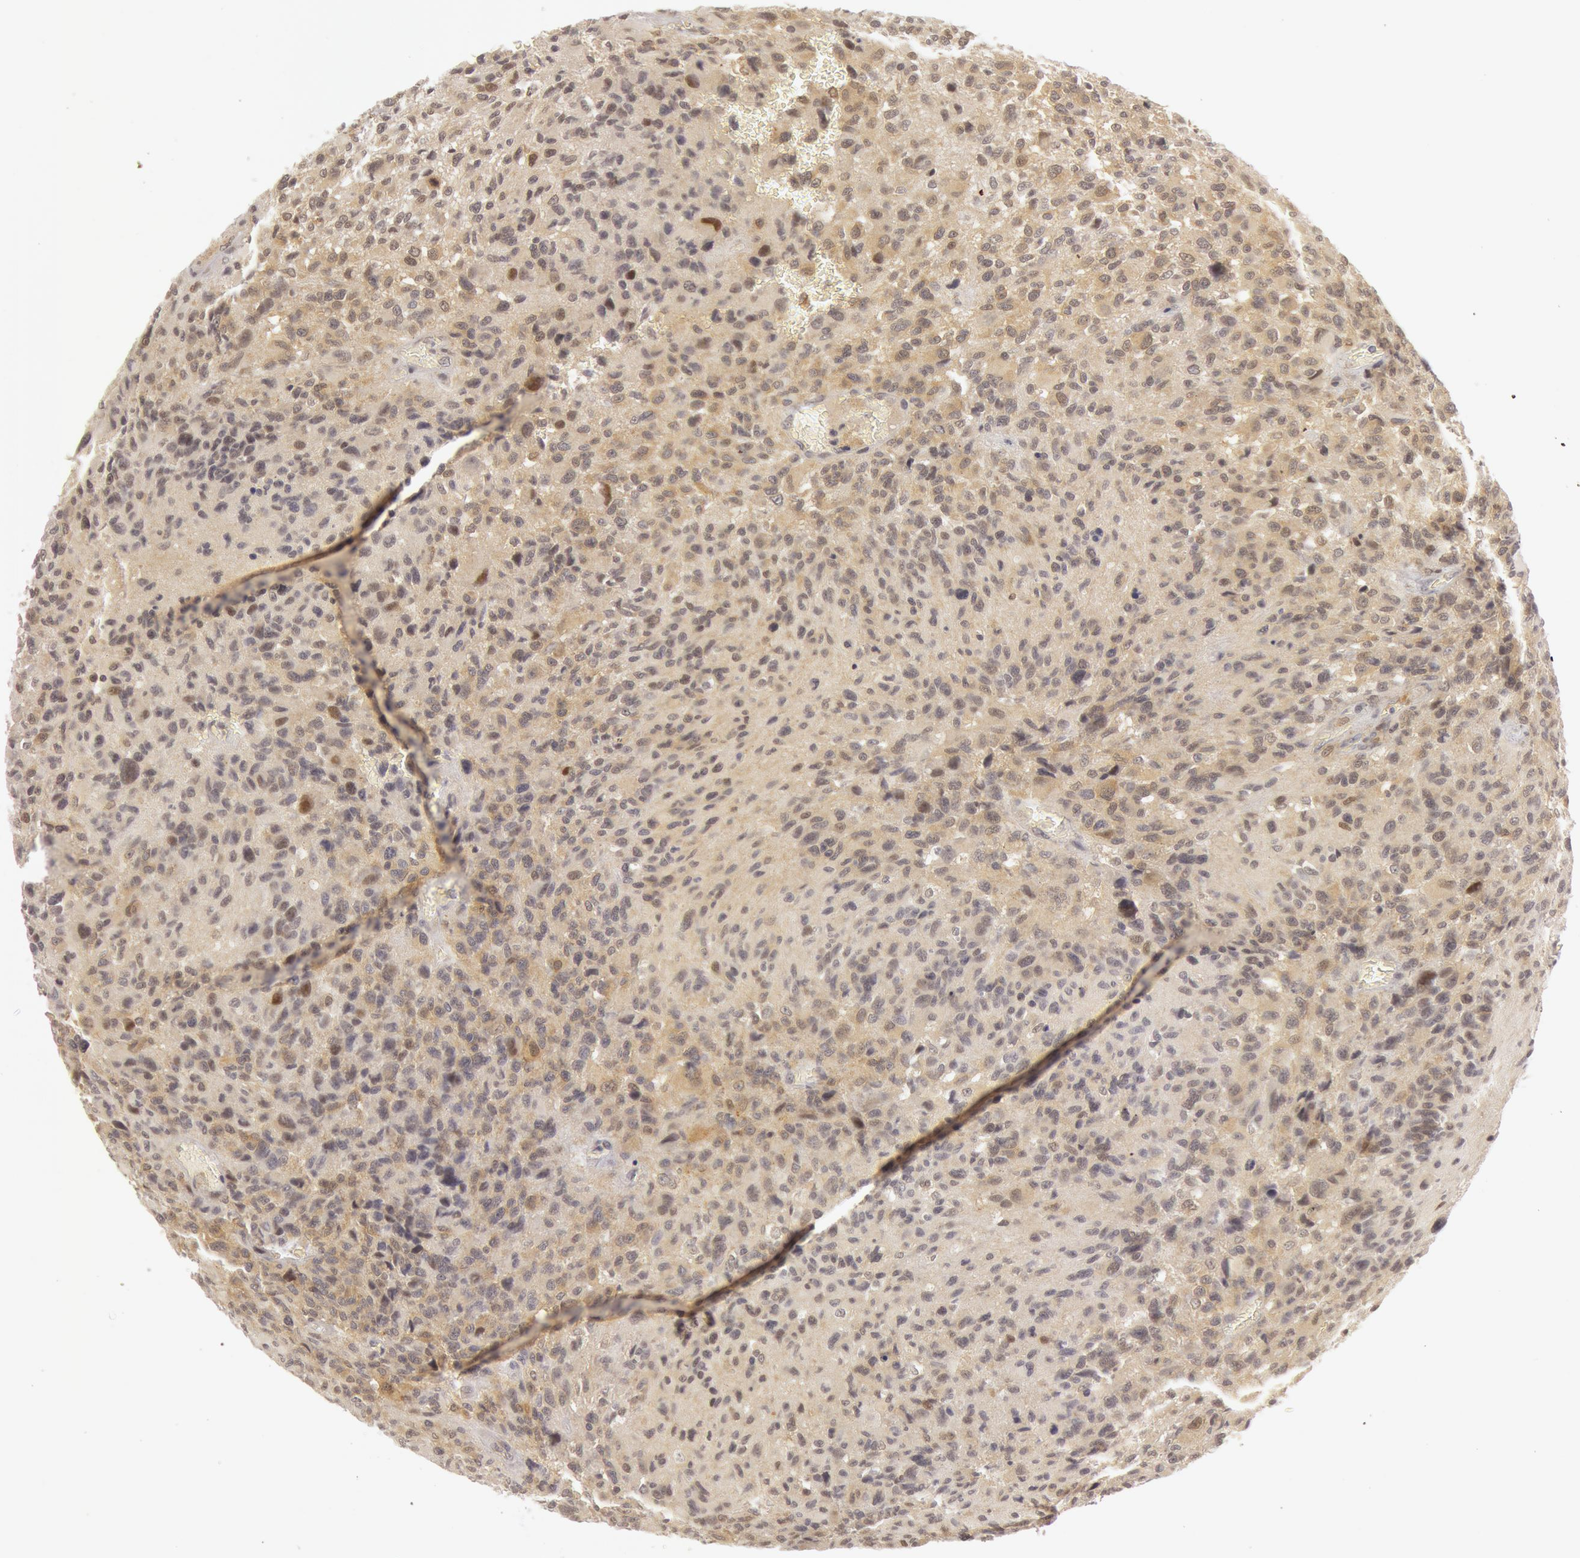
{"staining": {"intensity": "negative", "quantity": "none", "location": "none"}, "tissue": "glioma", "cell_type": "Tumor cells", "image_type": "cancer", "snomed": [{"axis": "morphology", "description": "Glioma, malignant, High grade"}, {"axis": "topography", "description": "Brain"}], "caption": "Tumor cells show no significant staining in malignant high-grade glioma. The staining was performed using DAB to visualize the protein expression in brown, while the nuclei were stained in blue with hematoxylin (Magnification: 20x).", "gene": "OASL", "patient": {"sex": "male", "age": 69}}